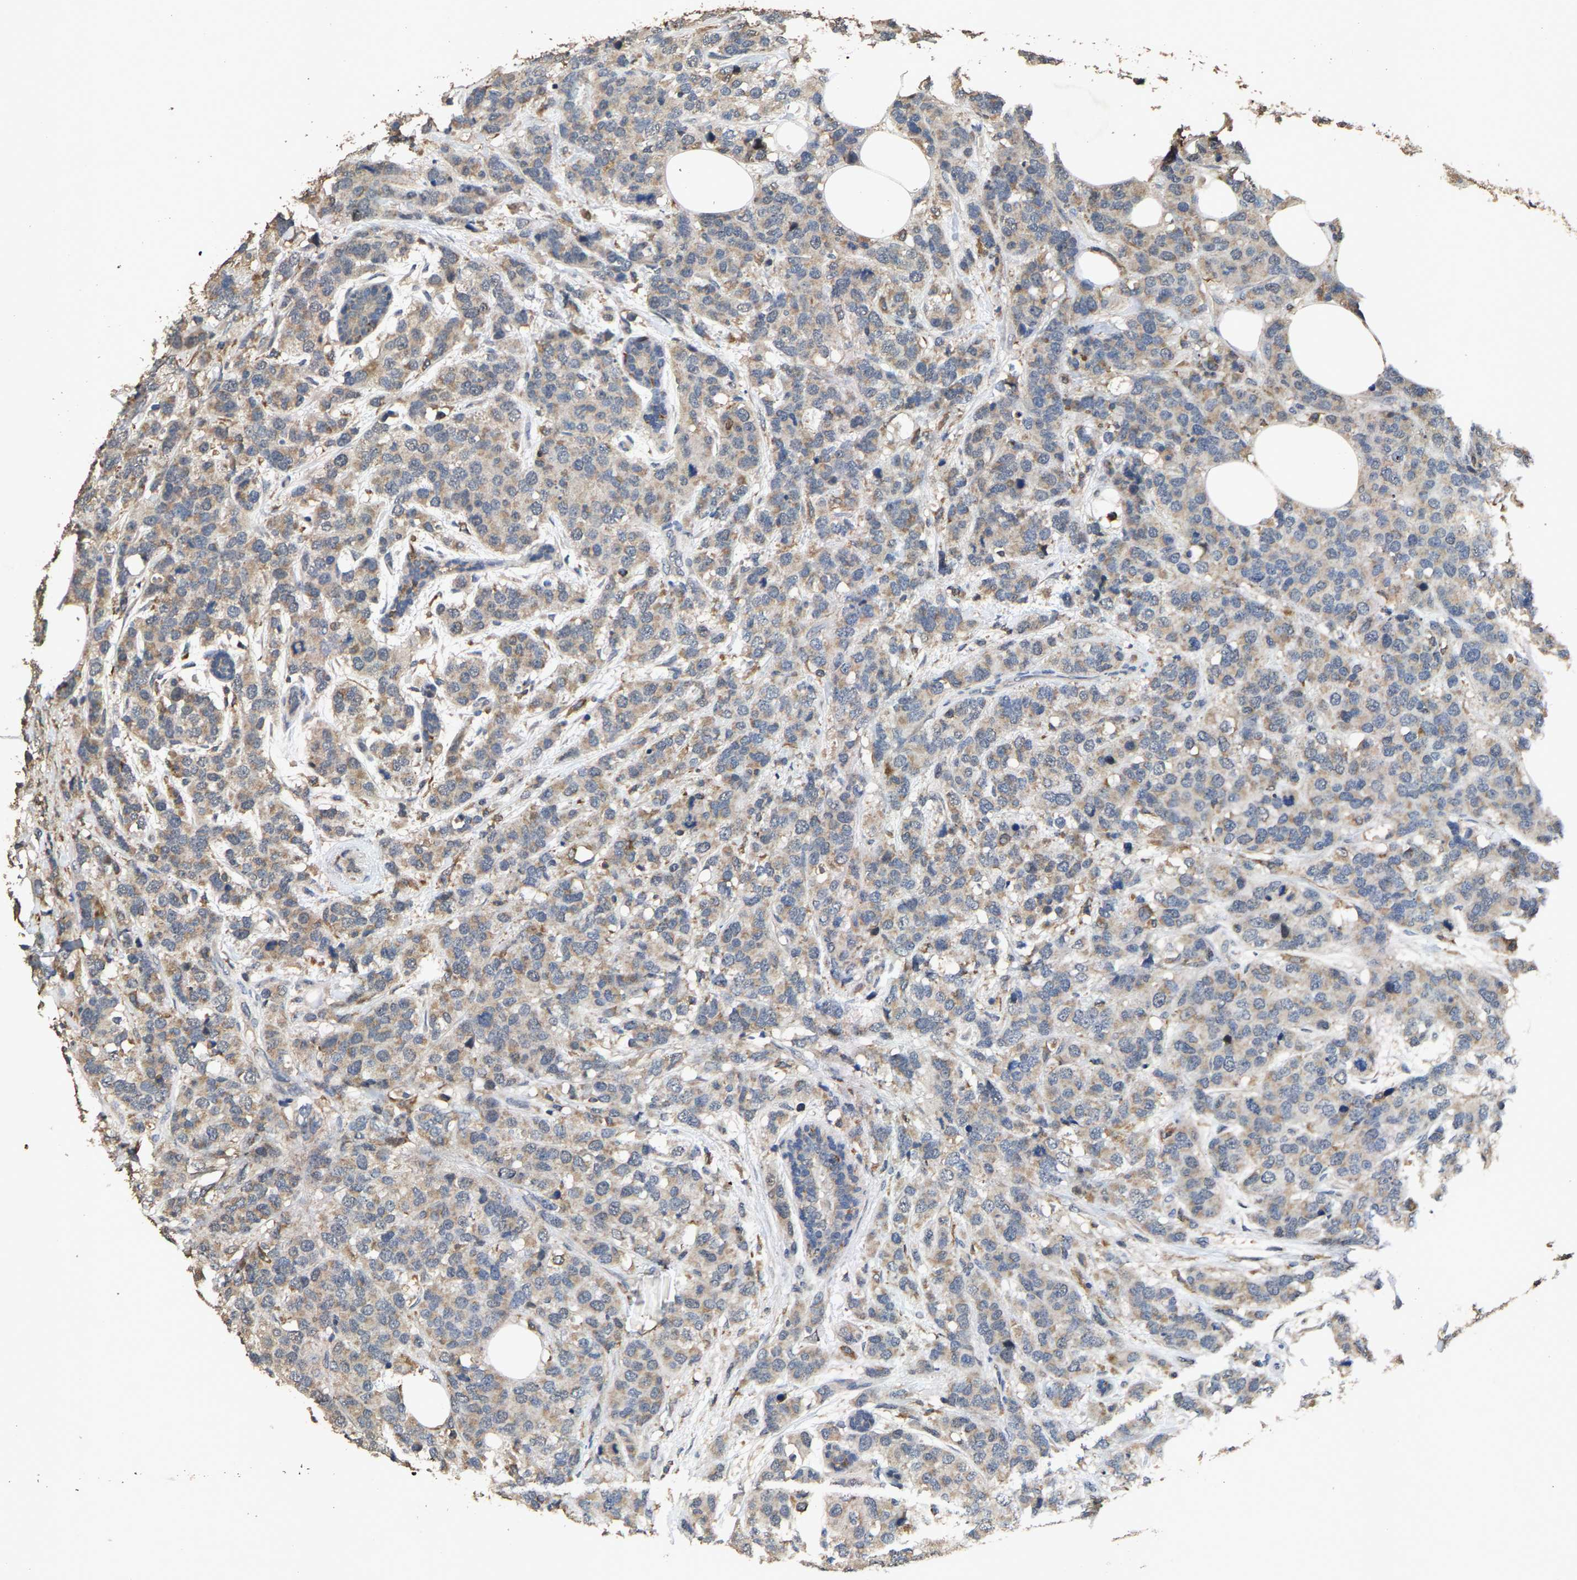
{"staining": {"intensity": "weak", "quantity": "25%-75%", "location": "cytoplasmic/membranous"}, "tissue": "breast cancer", "cell_type": "Tumor cells", "image_type": "cancer", "snomed": [{"axis": "morphology", "description": "Lobular carcinoma"}, {"axis": "topography", "description": "Breast"}], "caption": "Breast lobular carcinoma tissue shows weak cytoplasmic/membranous positivity in approximately 25%-75% of tumor cells", "gene": "TDRKH", "patient": {"sex": "female", "age": 59}}